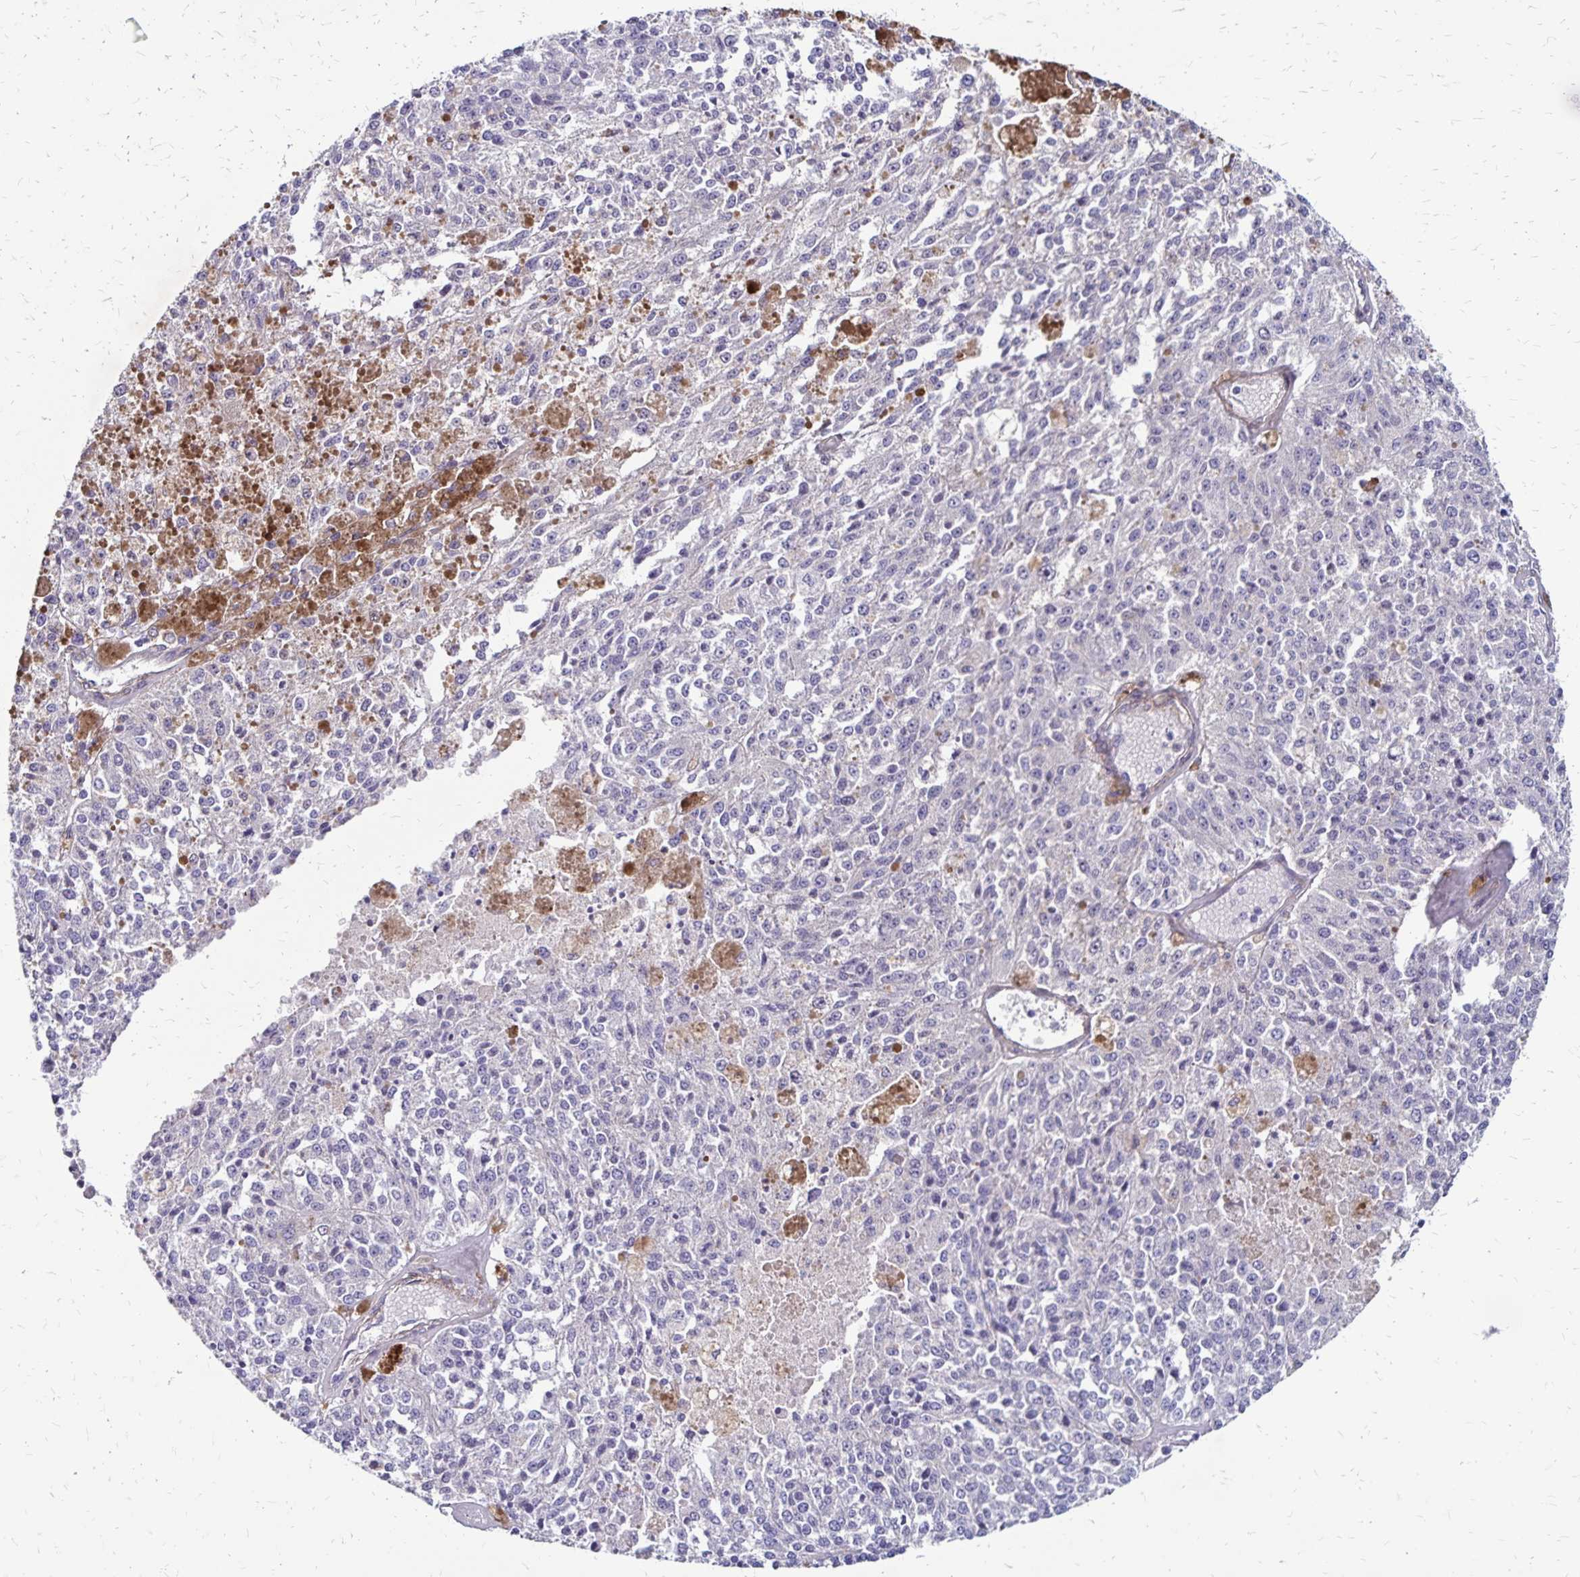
{"staining": {"intensity": "negative", "quantity": "none", "location": "none"}, "tissue": "melanoma", "cell_type": "Tumor cells", "image_type": "cancer", "snomed": [{"axis": "morphology", "description": "Malignant melanoma, Metastatic site"}, {"axis": "topography", "description": "Lymph node"}], "caption": "Melanoma stained for a protein using IHC displays no positivity tumor cells.", "gene": "TNS3", "patient": {"sex": "female", "age": 64}}